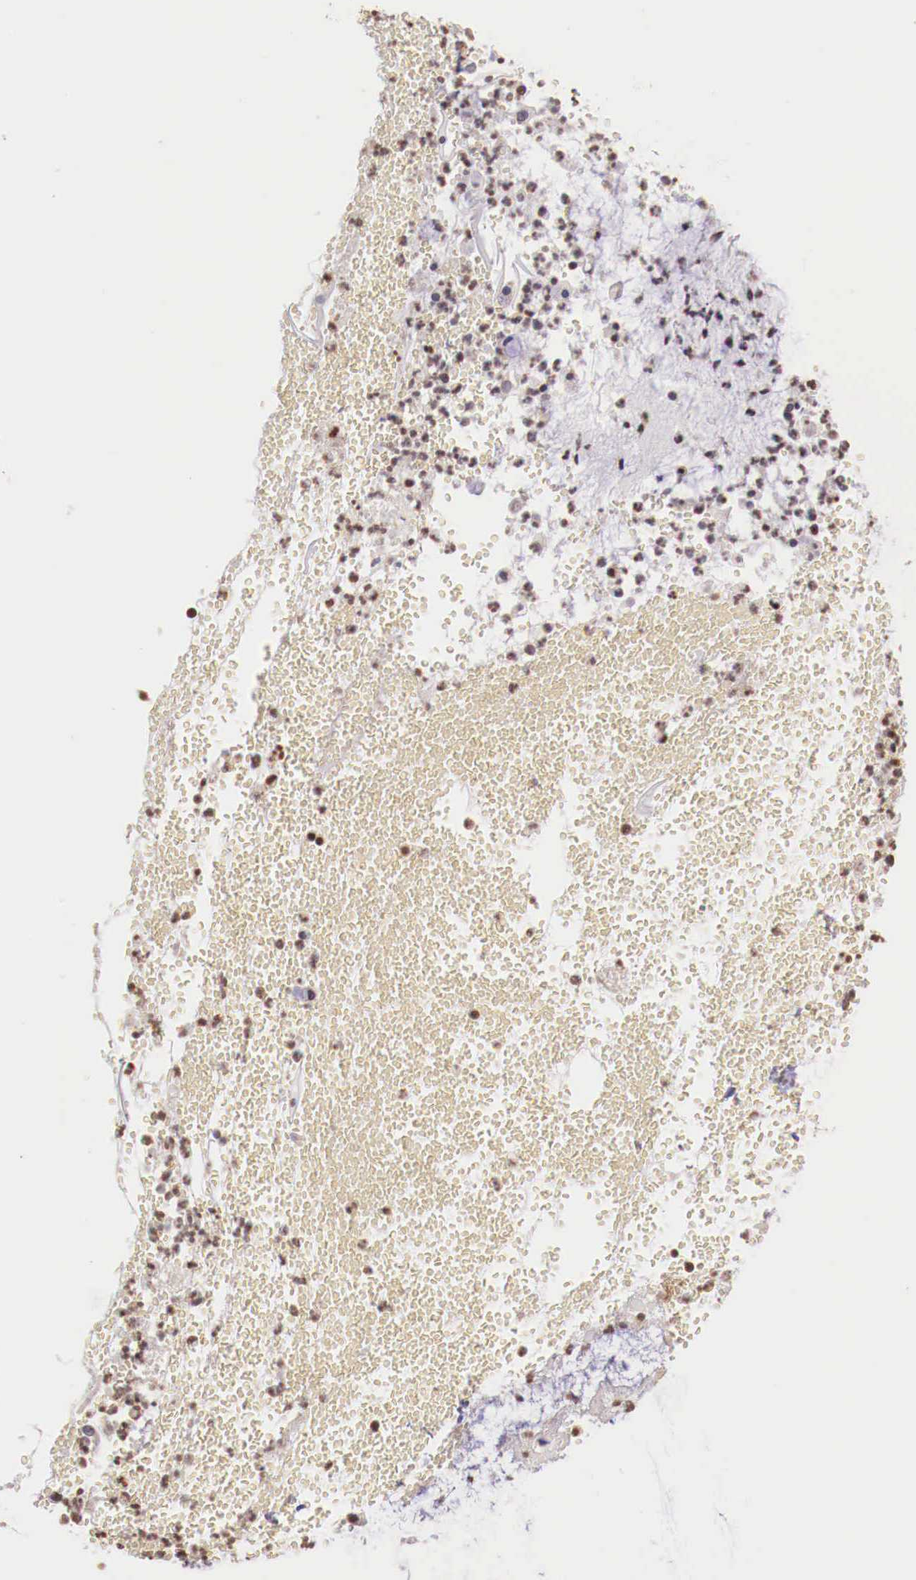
{"staining": {"intensity": "weak", "quantity": ">75%", "location": "nuclear"}, "tissue": "cervical cancer", "cell_type": "Tumor cells", "image_type": "cancer", "snomed": [{"axis": "morphology", "description": "Adenocarcinoma, NOS"}, {"axis": "topography", "description": "Cervix"}], "caption": "Weak nuclear staining is appreciated in about >75% of tumor cells in adenocarcinoma (cervical). The staining was performed using DAB (3,3'-diaminobenzidine) to visualize the protein expression in brown, while the nuclei were stained in blue with hematoxylin (Magnification: 20x).", "gene": "SP1", "patient": {"sex": "female", "age": 41}}